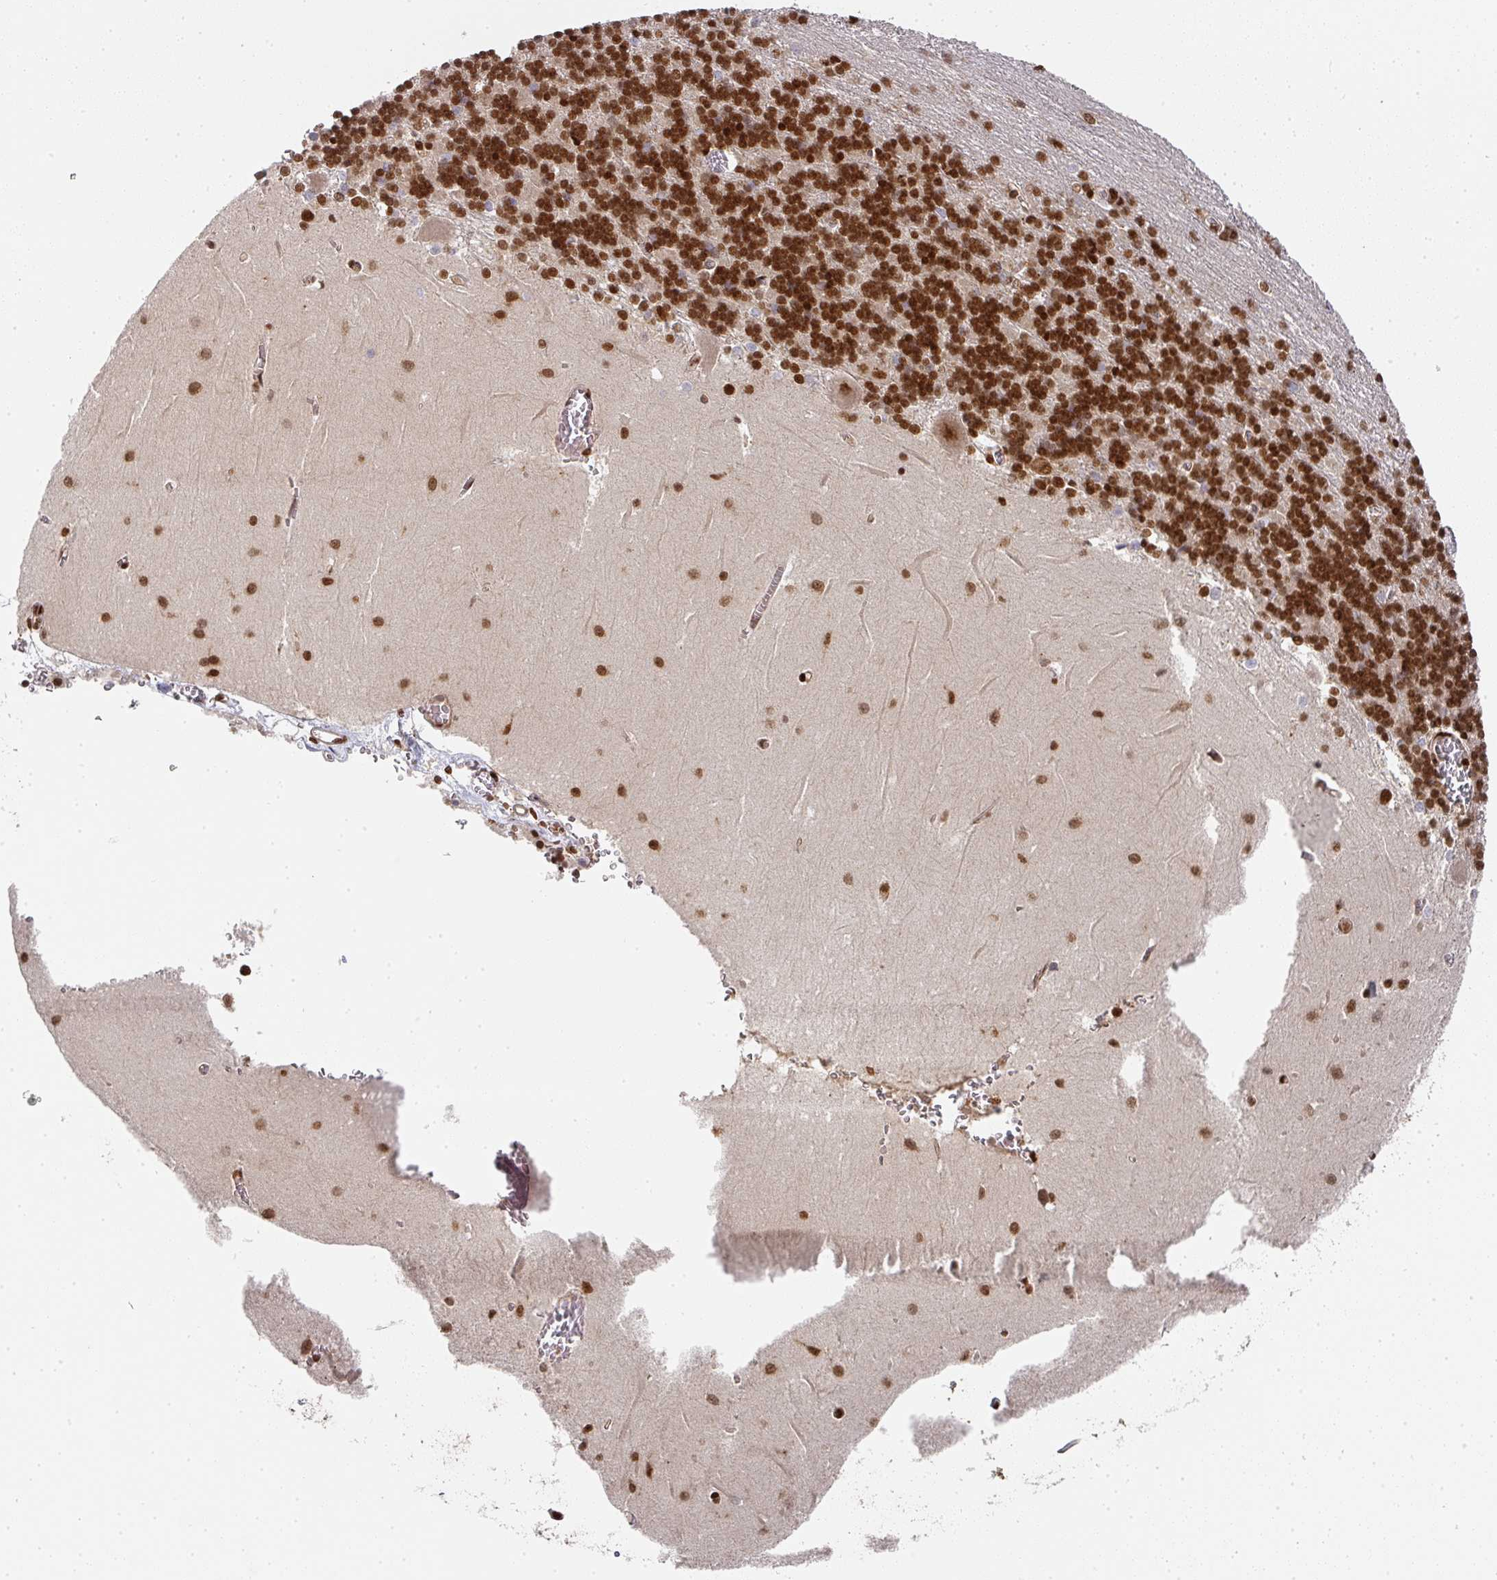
{"staining": {"intensity": "strong", "quantity": ">75%", "location": "nuclear"}, "tissue": "cerebellum", "cell_type": "Cells in granular layer", "image_type": "normal", "snomed": [{"axis": "morphology", "description": "Normal tissue, NOS"}, {"axis": "topography", "description": "Cerebellum"}], "caption": "Strong nuclear positivity is present in approximately >75% of cells in granular layer in benign cerebellum.", "gene": "DIDO1", "patient": {"sex": "male", "age": 37}}